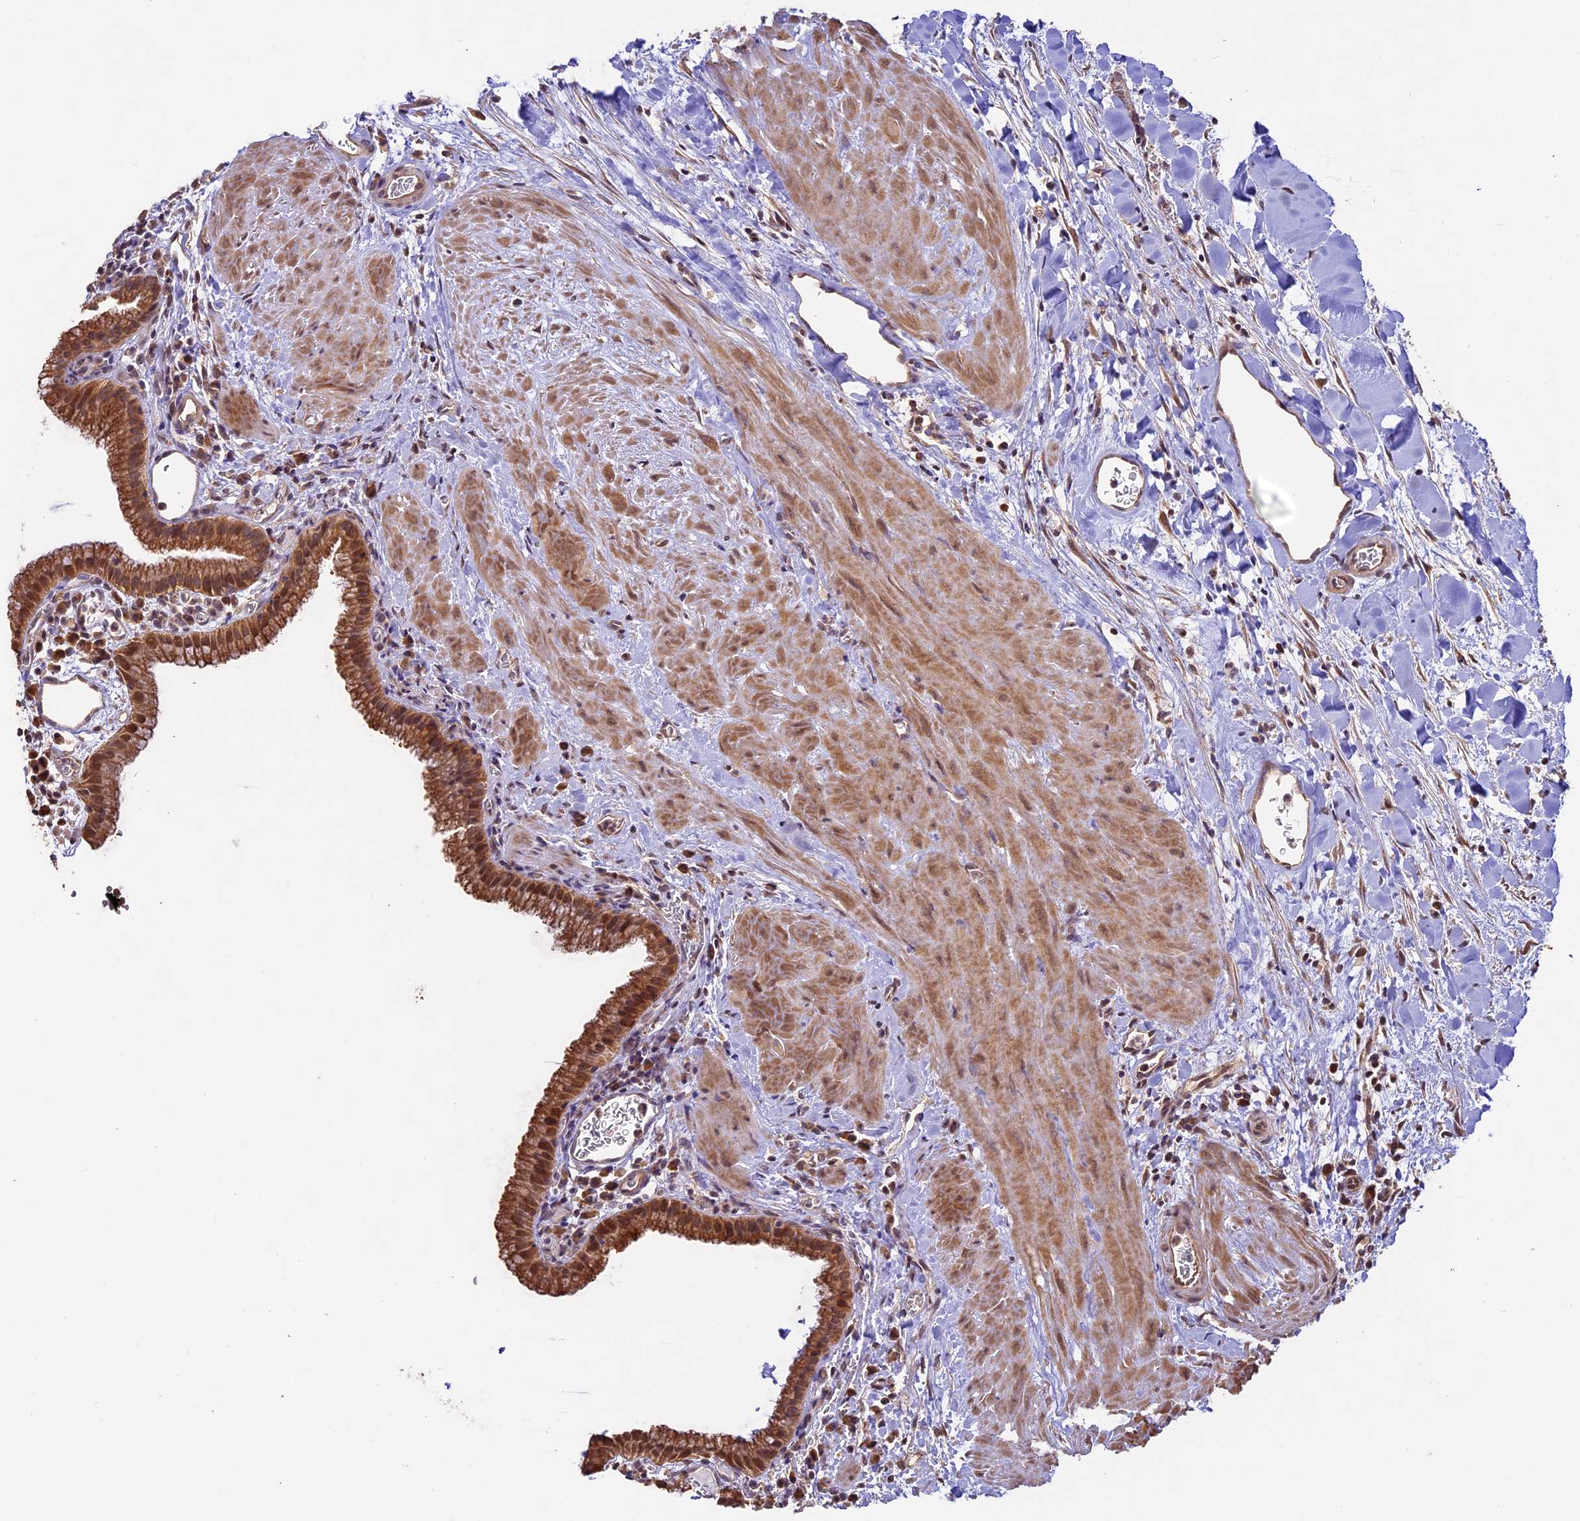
{"staining": {"intensity": "strong", "quantity": ">75%", "location": "cytoplasmic/membranous"}, "tissue": "gallbladder", "cell_type": "Glandular cells", "image_type": "normal", "snomed": [{"axis": "morphology", "description": "Normal tissue, NOS"}, {"axis": "topography", "description": "Gallbladder"}], "caption": "Normal gallbladder was stained to show a protein in brown. There is high levels of strong cytoplasmic/membranous expression in about >75% of glandular cells.", "gene": "BCAS4", "patient": {"sex": "male", "age": 78}}